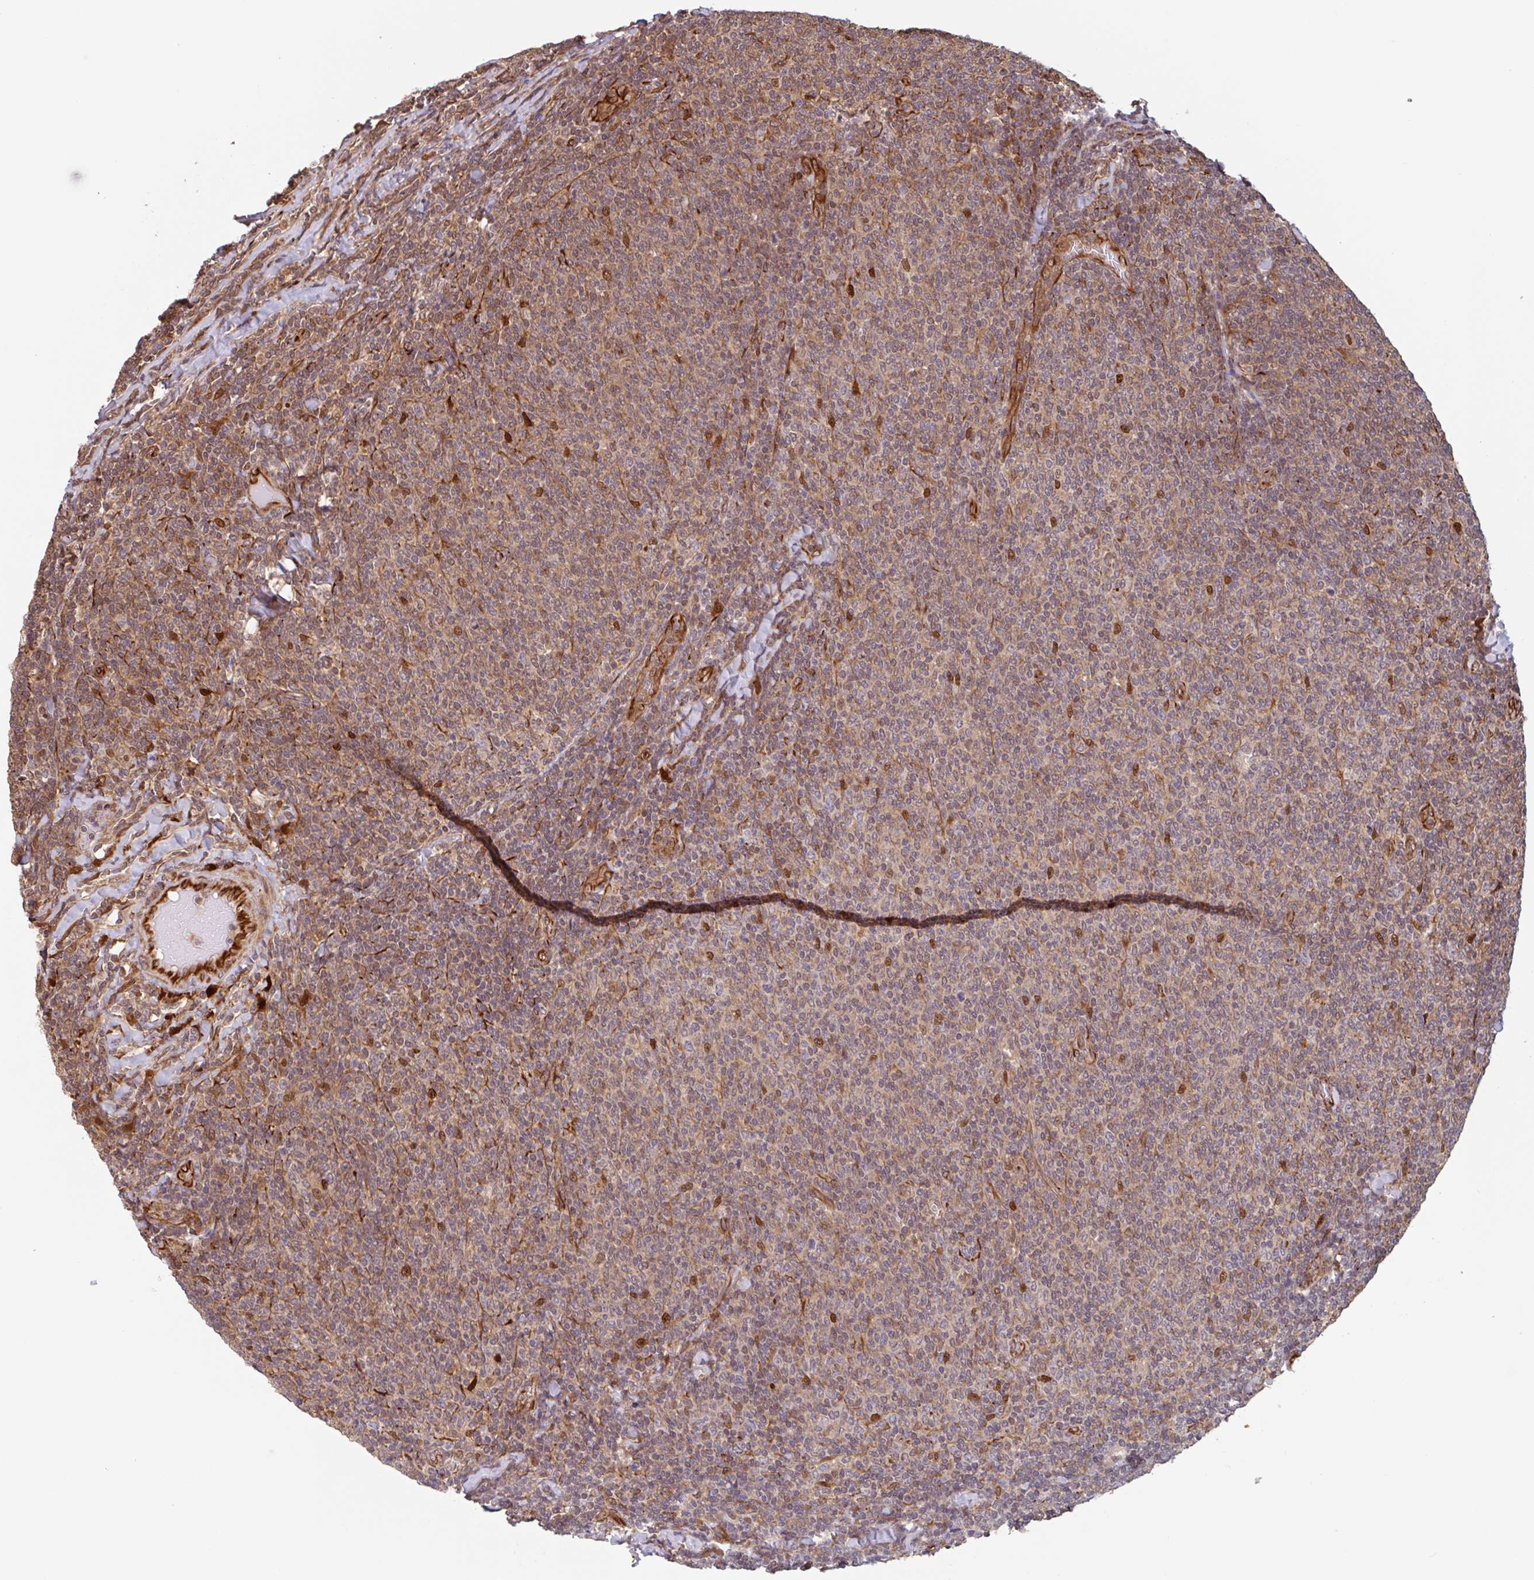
{"staining": {"intensity": "weak", "quantity": "25%-75%", "location": "cytoplasmic/membranous"}, "tissue": "lymphoma", "cell_type": "Tumor cells", "image_type": "cancer", "snomed": [{"axis": "morphology", "description": "Malignant lymphoma, non-Hodgkin's type, Low grade"}, {"axis": "topography", "description": "Lymph node"}], "caption": "DAB (3,3'-diaminobenzidine) immunohistochemical staining of human lymphoma demonstrates weak cytoplasmic/membranous protein staining in about 25%-75% of tumor cells. (IHC, brightfield microscopy, high magnification).", "gene": "NUB1", "patient": {"sex": "male", "age": 52}}